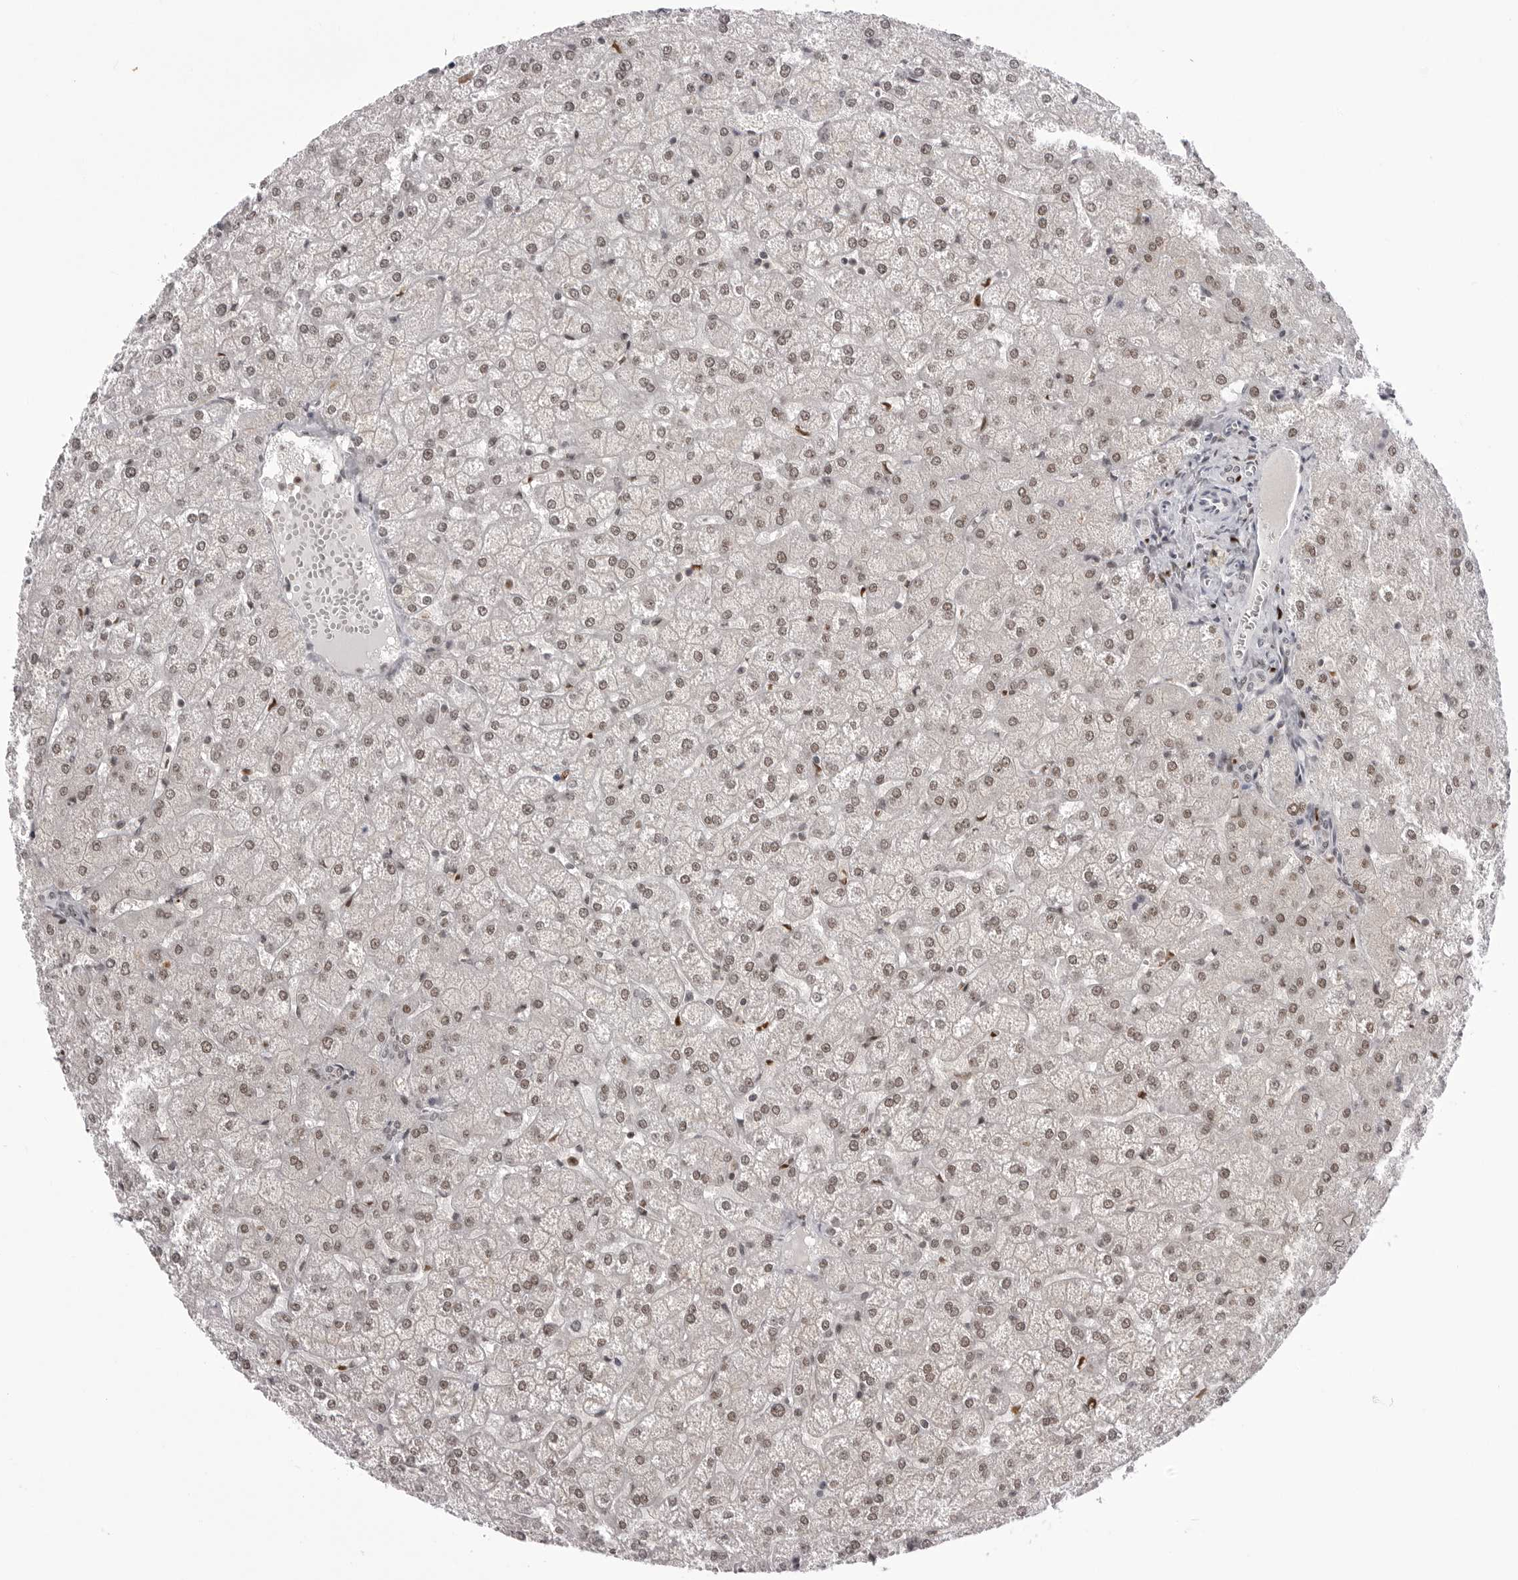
{"staining": {"intensity": "weak", "quantity": "<25%", "location": "nuclear"}, "tissue": "liver", "cell_type": "Cholangiocytes", "image_type": "normal", "snomed": [{"axis": "morphology", "description": "Normal tissue, NOS"}, {"axis": "topography", "description": "Liver"}], "caption": "Cholangiocytes are negative for brown protein staining in benign liver. Brightfield microscopy of IHC stained with DAB (3,3'-diaminobenzidine) (brown) and hematoxylin (blue), captured at high magnification.", "gene": "PTK2B", "patient": {"sex": "female", "age": 32}}